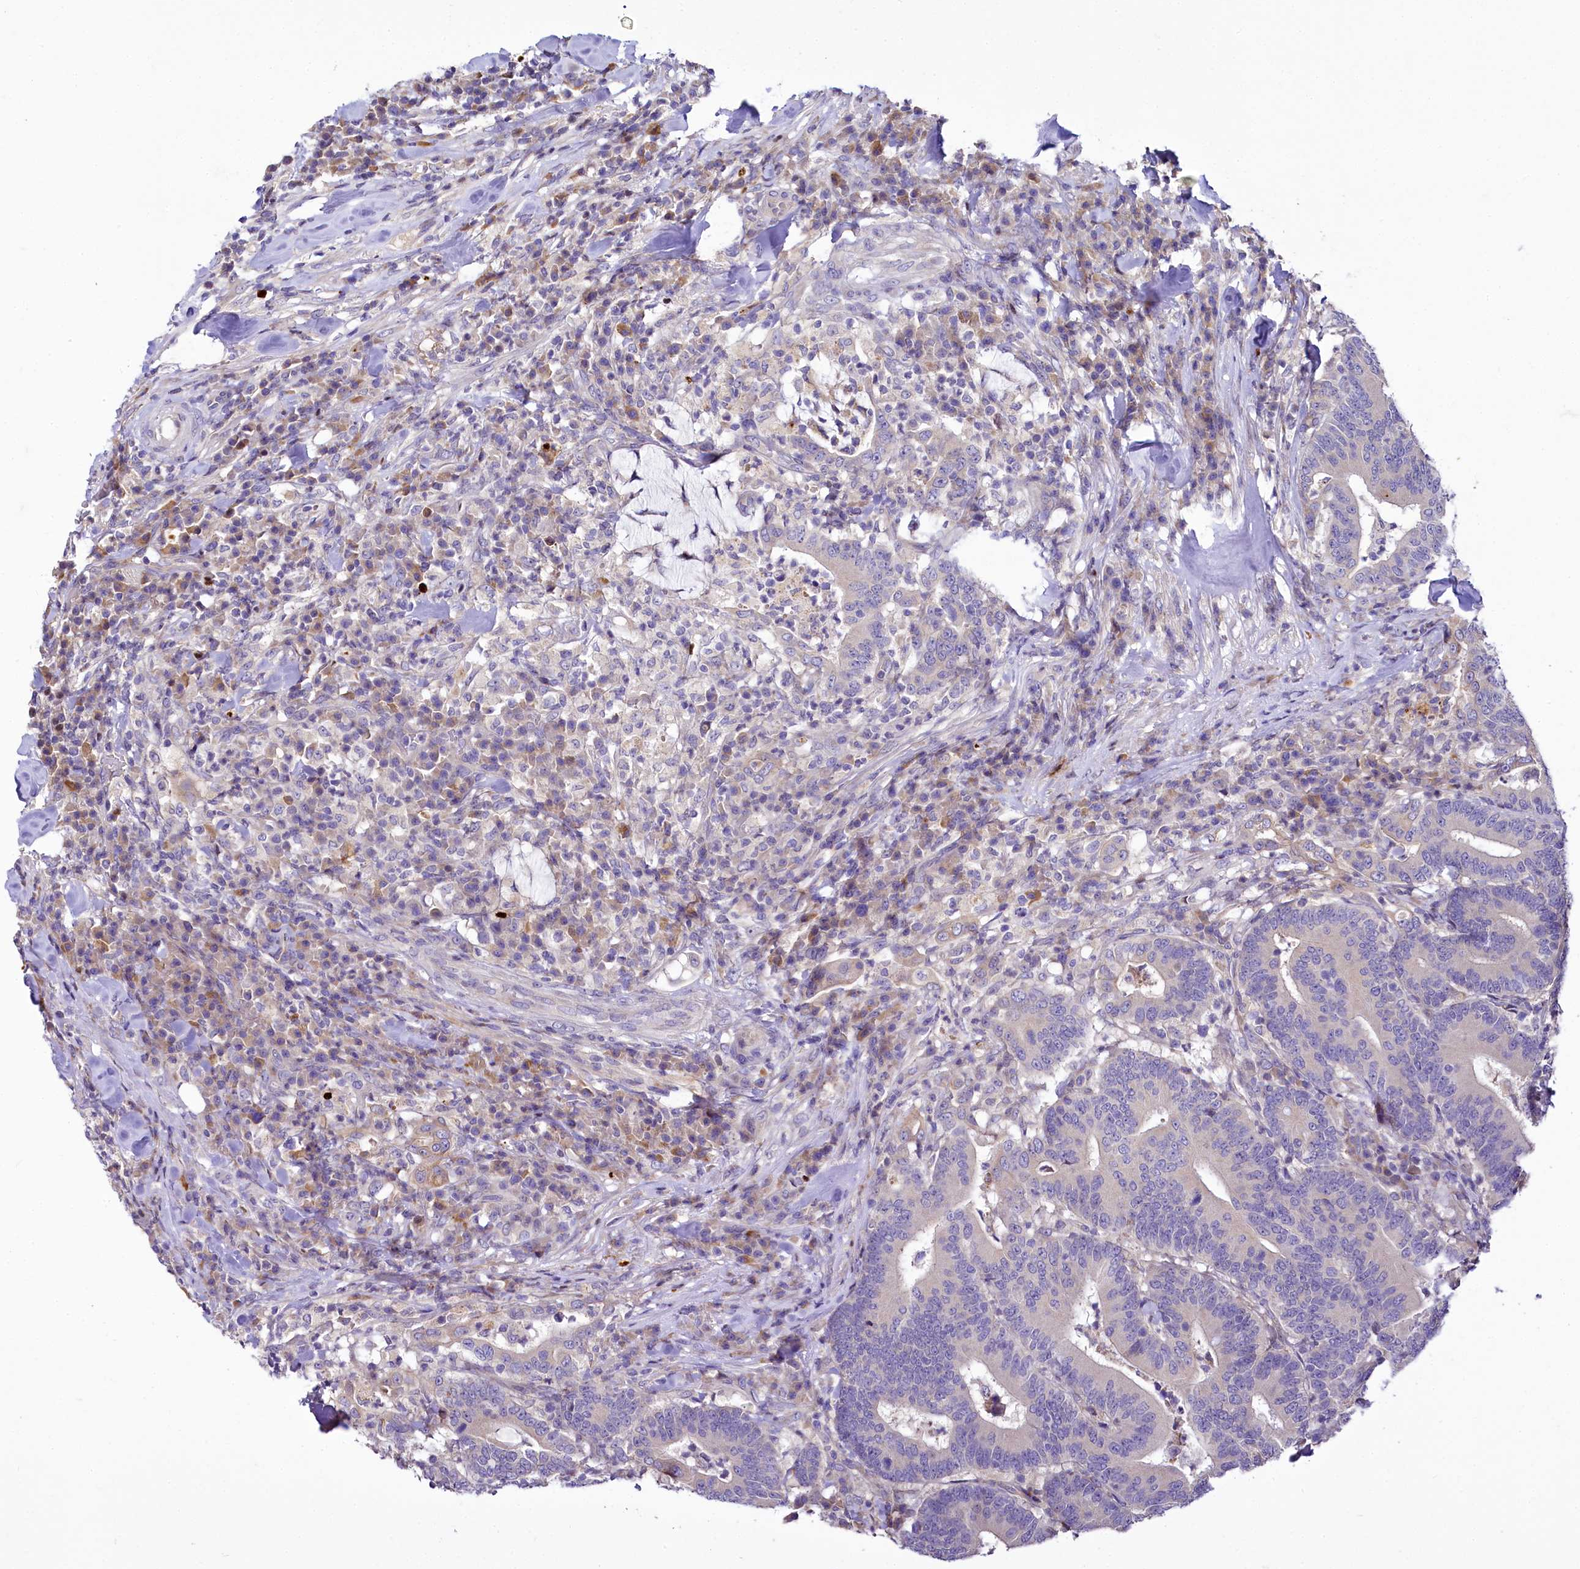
{"staining": {"intensity": "negative", "quantity": "none", "location": "none"}, "tissue": "colorectal cancer", "cell_type": "Tumor cells", "image_type": "cancer", "snomed": [{"axis": "morphology", "description": "Adenocarcinoma, NOS"}, {"axis": "topography", "description": "Colon"}], "caption": "Immunohistochemistry micrograph of neoplastic tissue: human colorectal cancer (adenocarcinoma) stained with DAB (3,3'-diaminobenzidine) shows no significant protein positivity in tumor cells.", "gene": "ZC3H12C", "patient": {"sex": "female", "age": 66}}